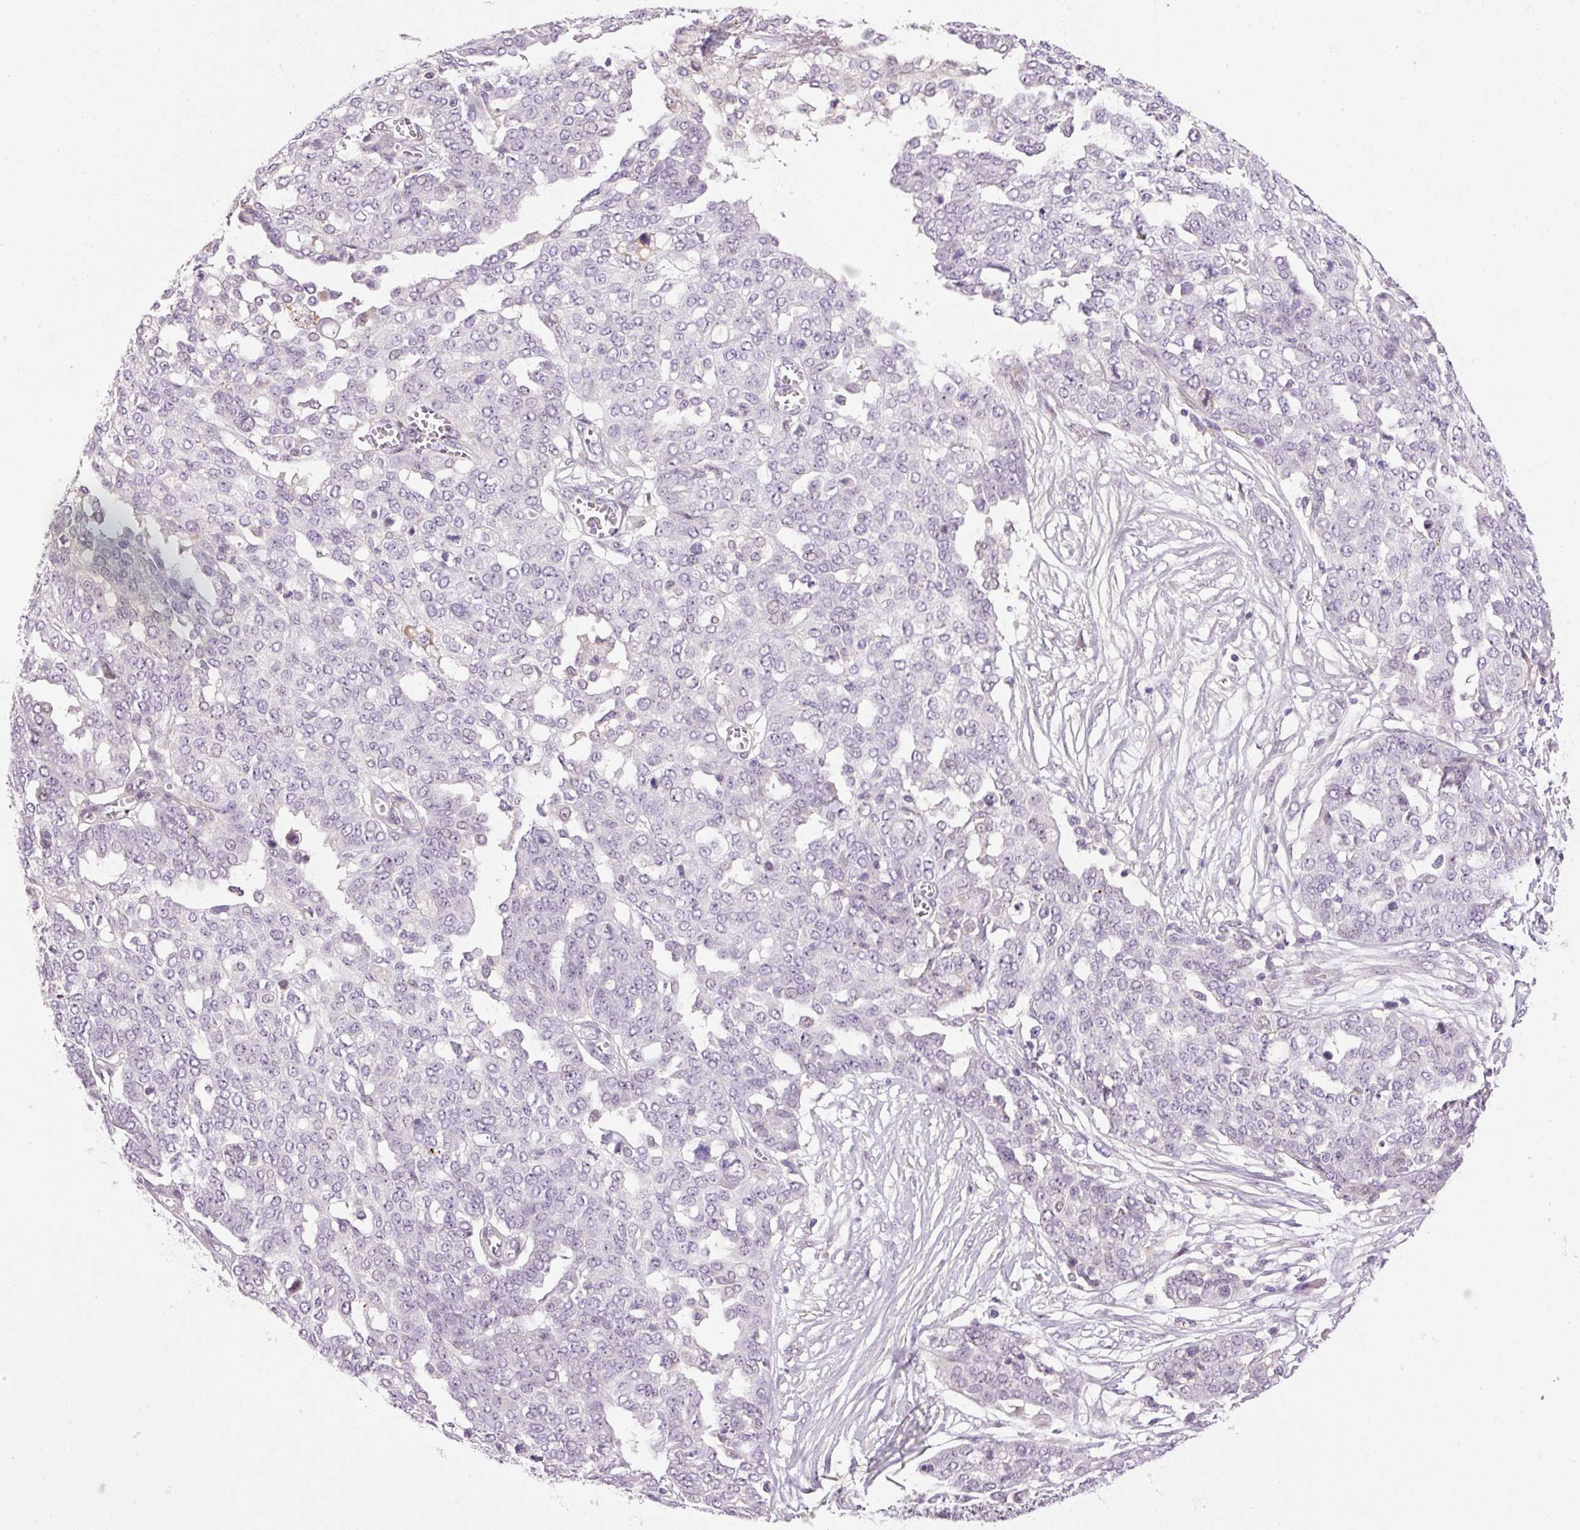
{"staining": {"intensity": "negative", "quantity": "none", "location": "none"}, "tissue": "ovarian cancer", "cell_type": "Tumor cells", "image_type": "cancer", "snomed": [{"axis": "morphology", "description": "Cystadenocarcinoma, serous, NOS"}, {"axis": "topography", "description": "Soft tissue"}, {"axis": "topography", "description": "Ovary"}], "caption": "There is no significant expression in tumor cells of ovarian serous cystadenocarcinoma.", "gene": "HNF1A", "patient": {"sex": "female", "age": 57}}